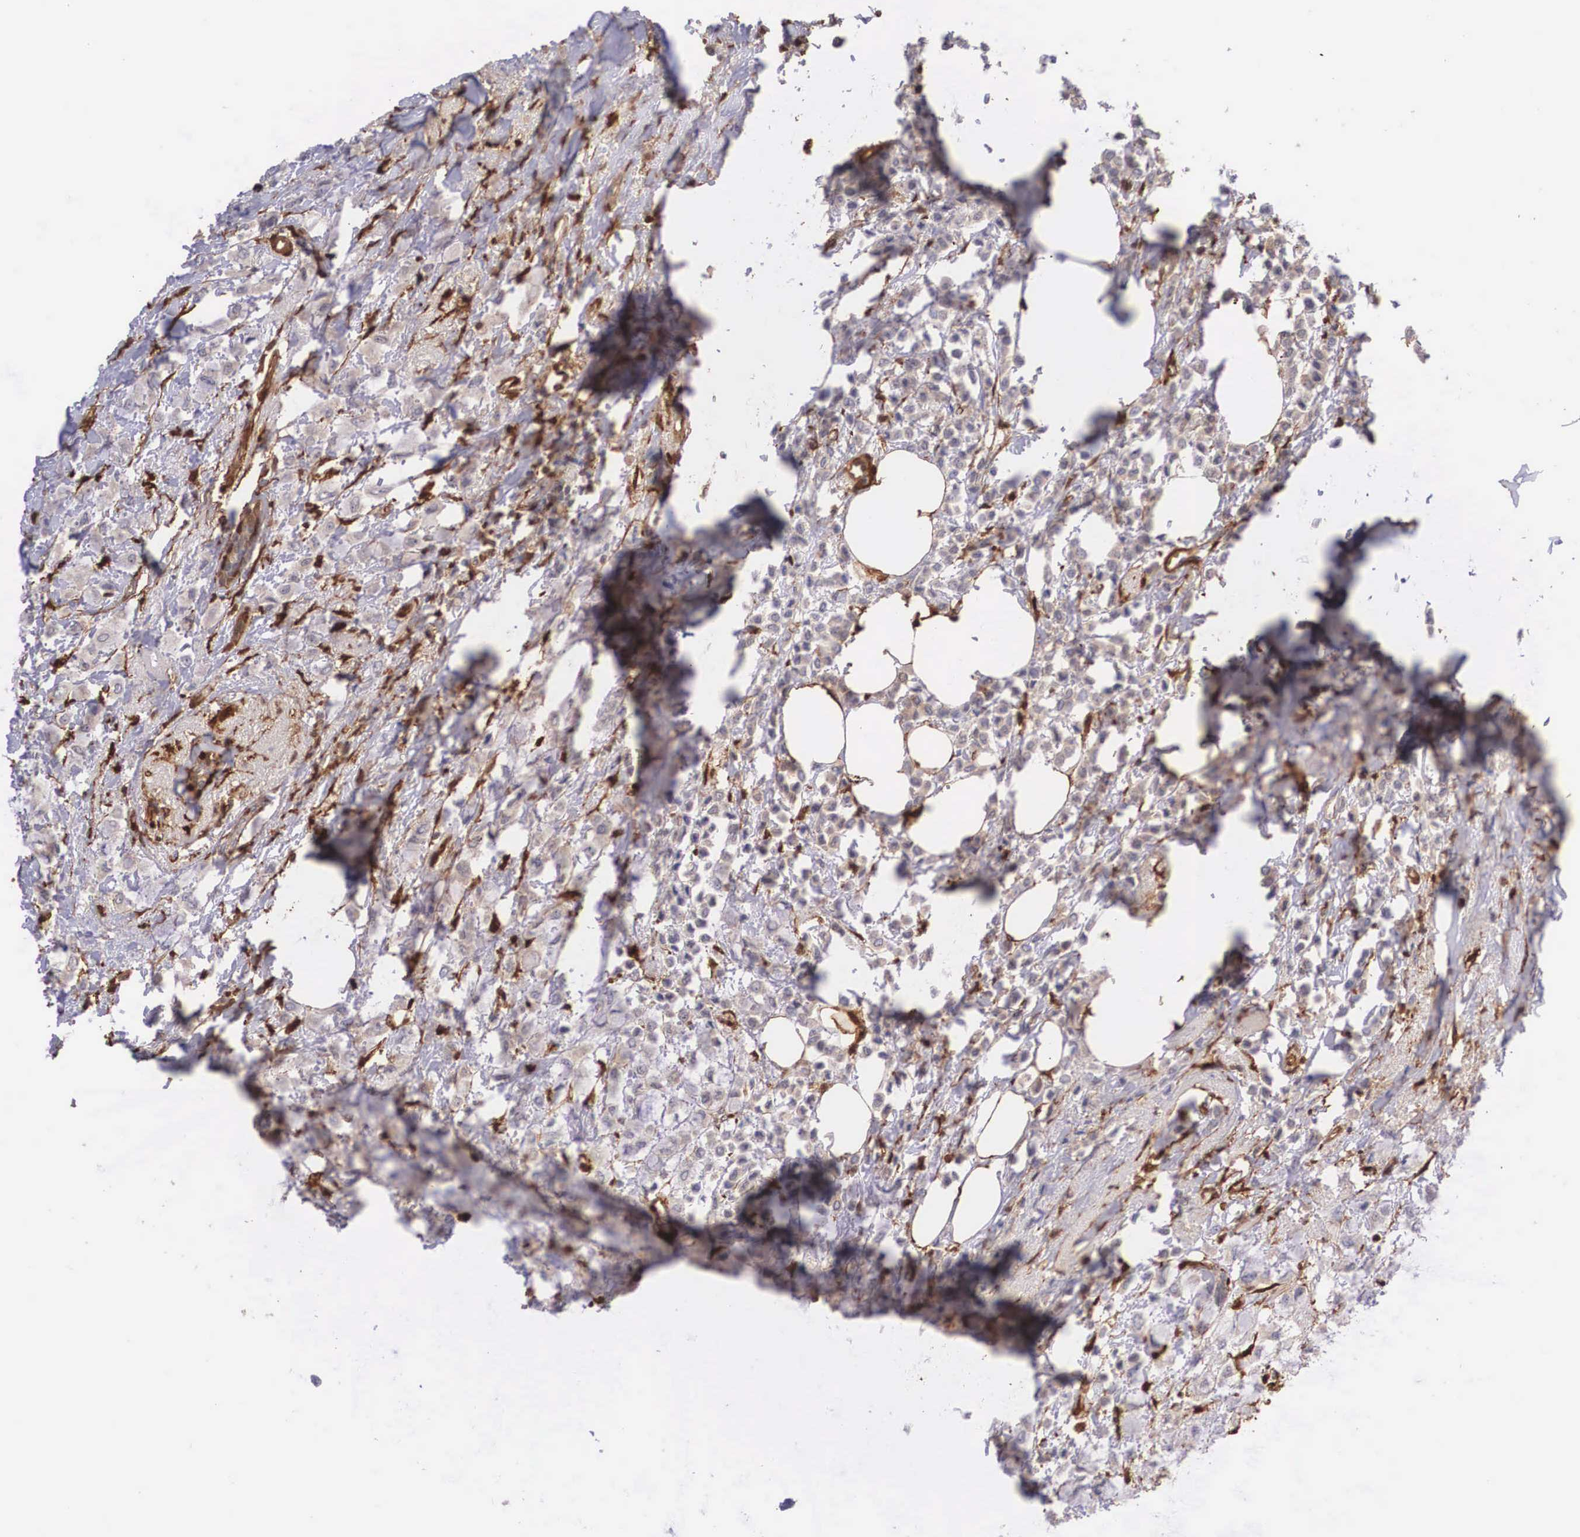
{"staining": {"intensity": "negative", "quantity": "none", "location": "none"}, "tissue": "breast cancer", "cell_type": "Tumor cells", "image_type": "cancer", "snomed": [{"axis": "morphology", "description": "Lobular carcinoma"}, {"axis": "topography", "description": "Breast"}], "caption": "Tumor cells are negative for brown protein staining in breast cancer. The staining was performed using DAB (3,3'-diaminobenzidine) to visualize the protein expression in brown, while the nuclei were stained in blue with hematoxylin (Magnification: 20x).", "gene": "LGALS1", "patient": {"sex": "female", "age": 85}}